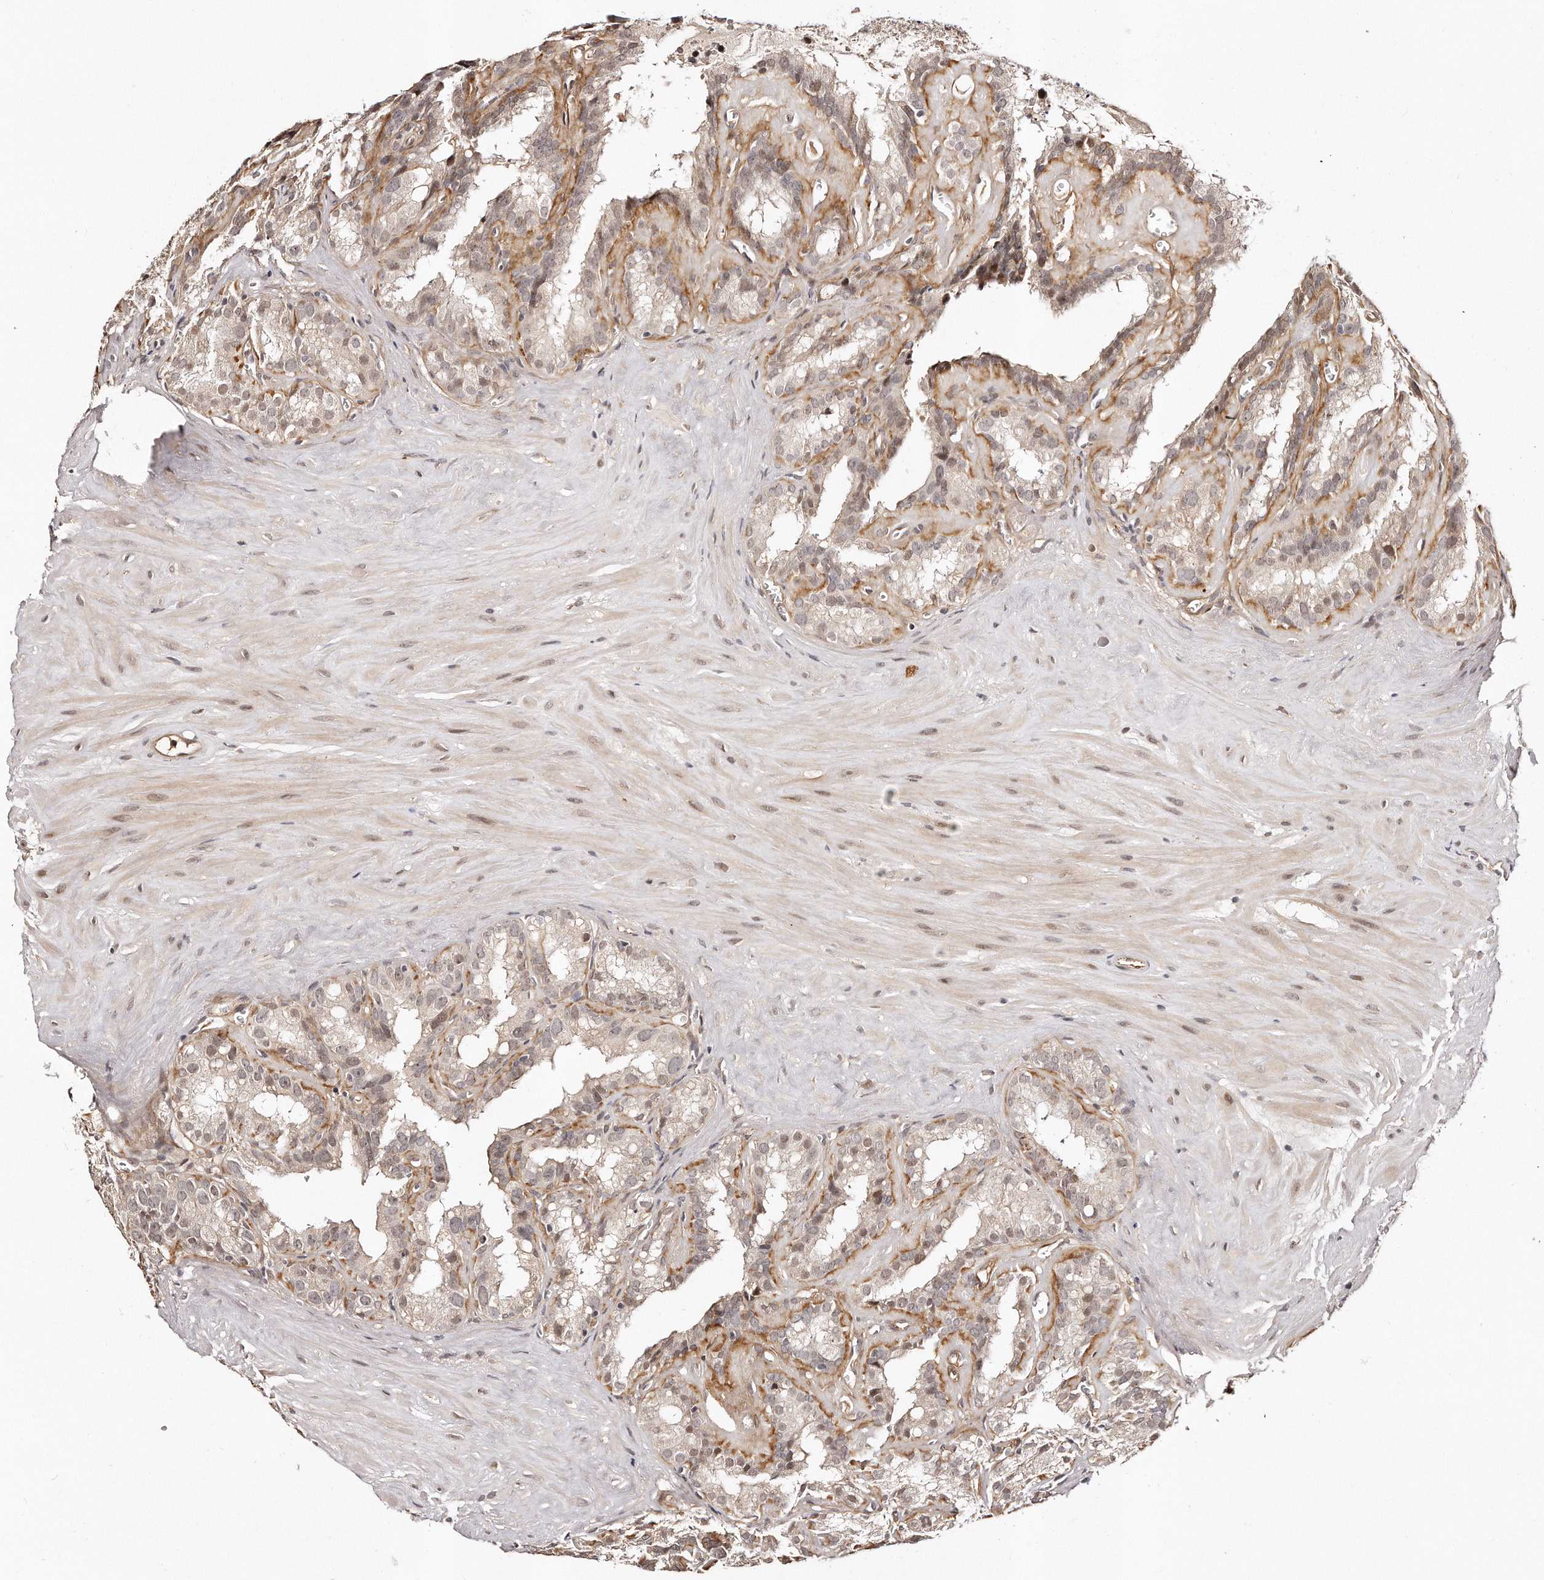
{"staining": {"intensity": "weak", "quantity": ">75%", "location": "cytoplasmic/membranous,nuclear"}, "tissue": "seminal vesicle", "cell_type": "Glandular cells", "image_type": "normal", "snomed": [{"axis": "morphology", "description": "Normal tissue, NOS"}, {"axis": "topography", "description": "Prostate"}, {"axis": "topography", "description": "Seminal veicle"}], "caption": "Weak cytoplasmic/membranous,nuclear protein positivity is present in about >75% of glandular cells in seminal vesicle.", "gene": "SOX4", "patient": {"sex": "male", "age": 59}}